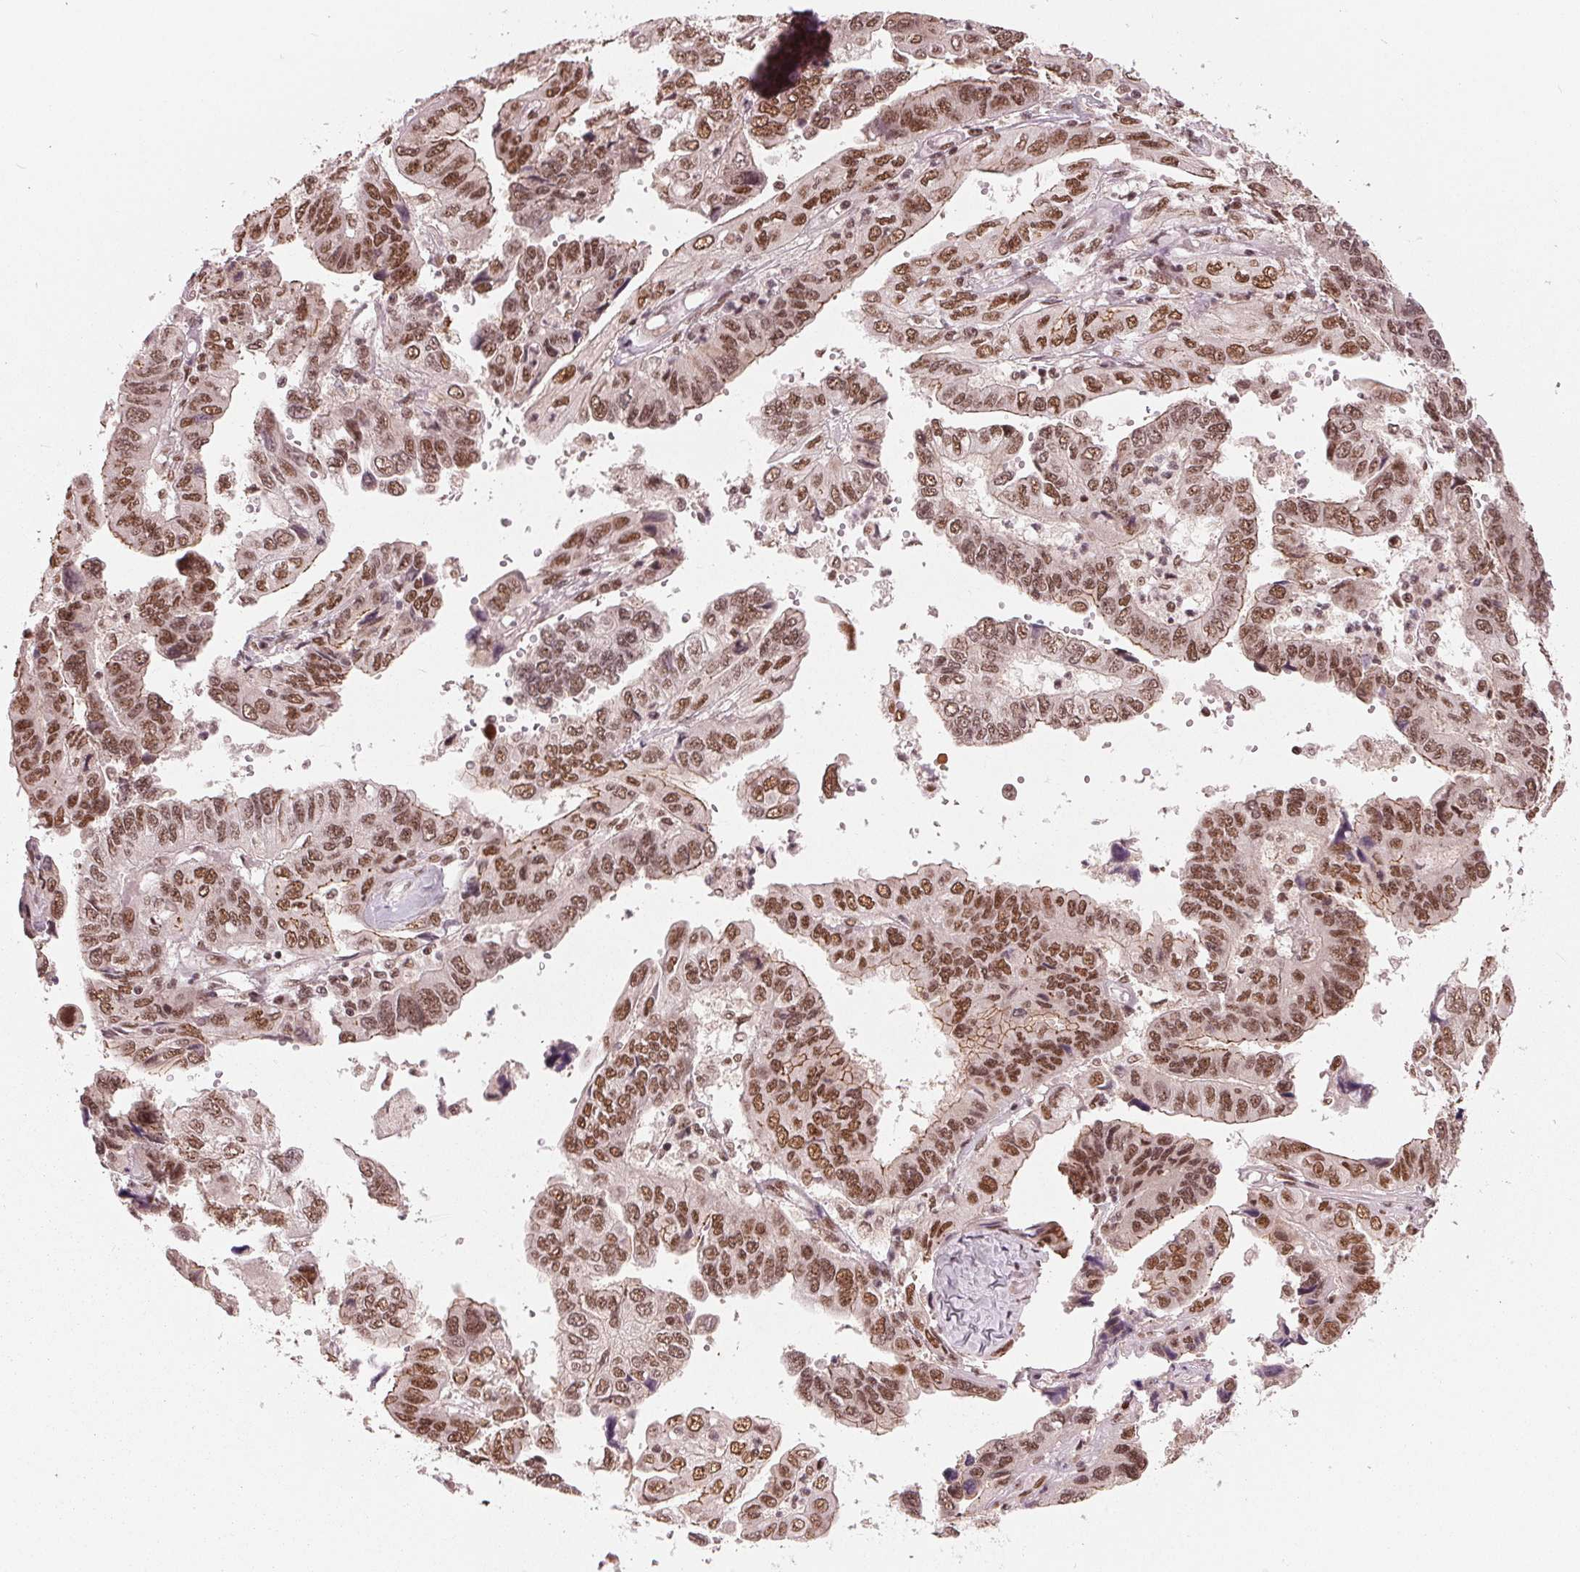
{"staining": {"intensity": "moderate", "quantity": ">75%", "location": "cytoplasmic/membranous,nuclear"}, "tissue": "ovarian cancer", "cell_type": "Tumor cells", "image_type": "cancer", "snomed": [{"axis": "morphology", "description": "Cystadenocarcinoma, serous, NOS"}, {"axis": "topography", "description": "Ovary"}], "caption": "DAB immunohistochemical staining of human ovarian serous cystadenocarcinoma exhibits moderate cytoplasmic/membranous and nuclear protein expression in approximately >75% of tumor cells. The staining was performed using DAB, with brown indicating positive protein expression. Nuclei are stained blue with hematoxylin.", "gene": "LSM2", "patient": {"sex": "female", "age": 79}}